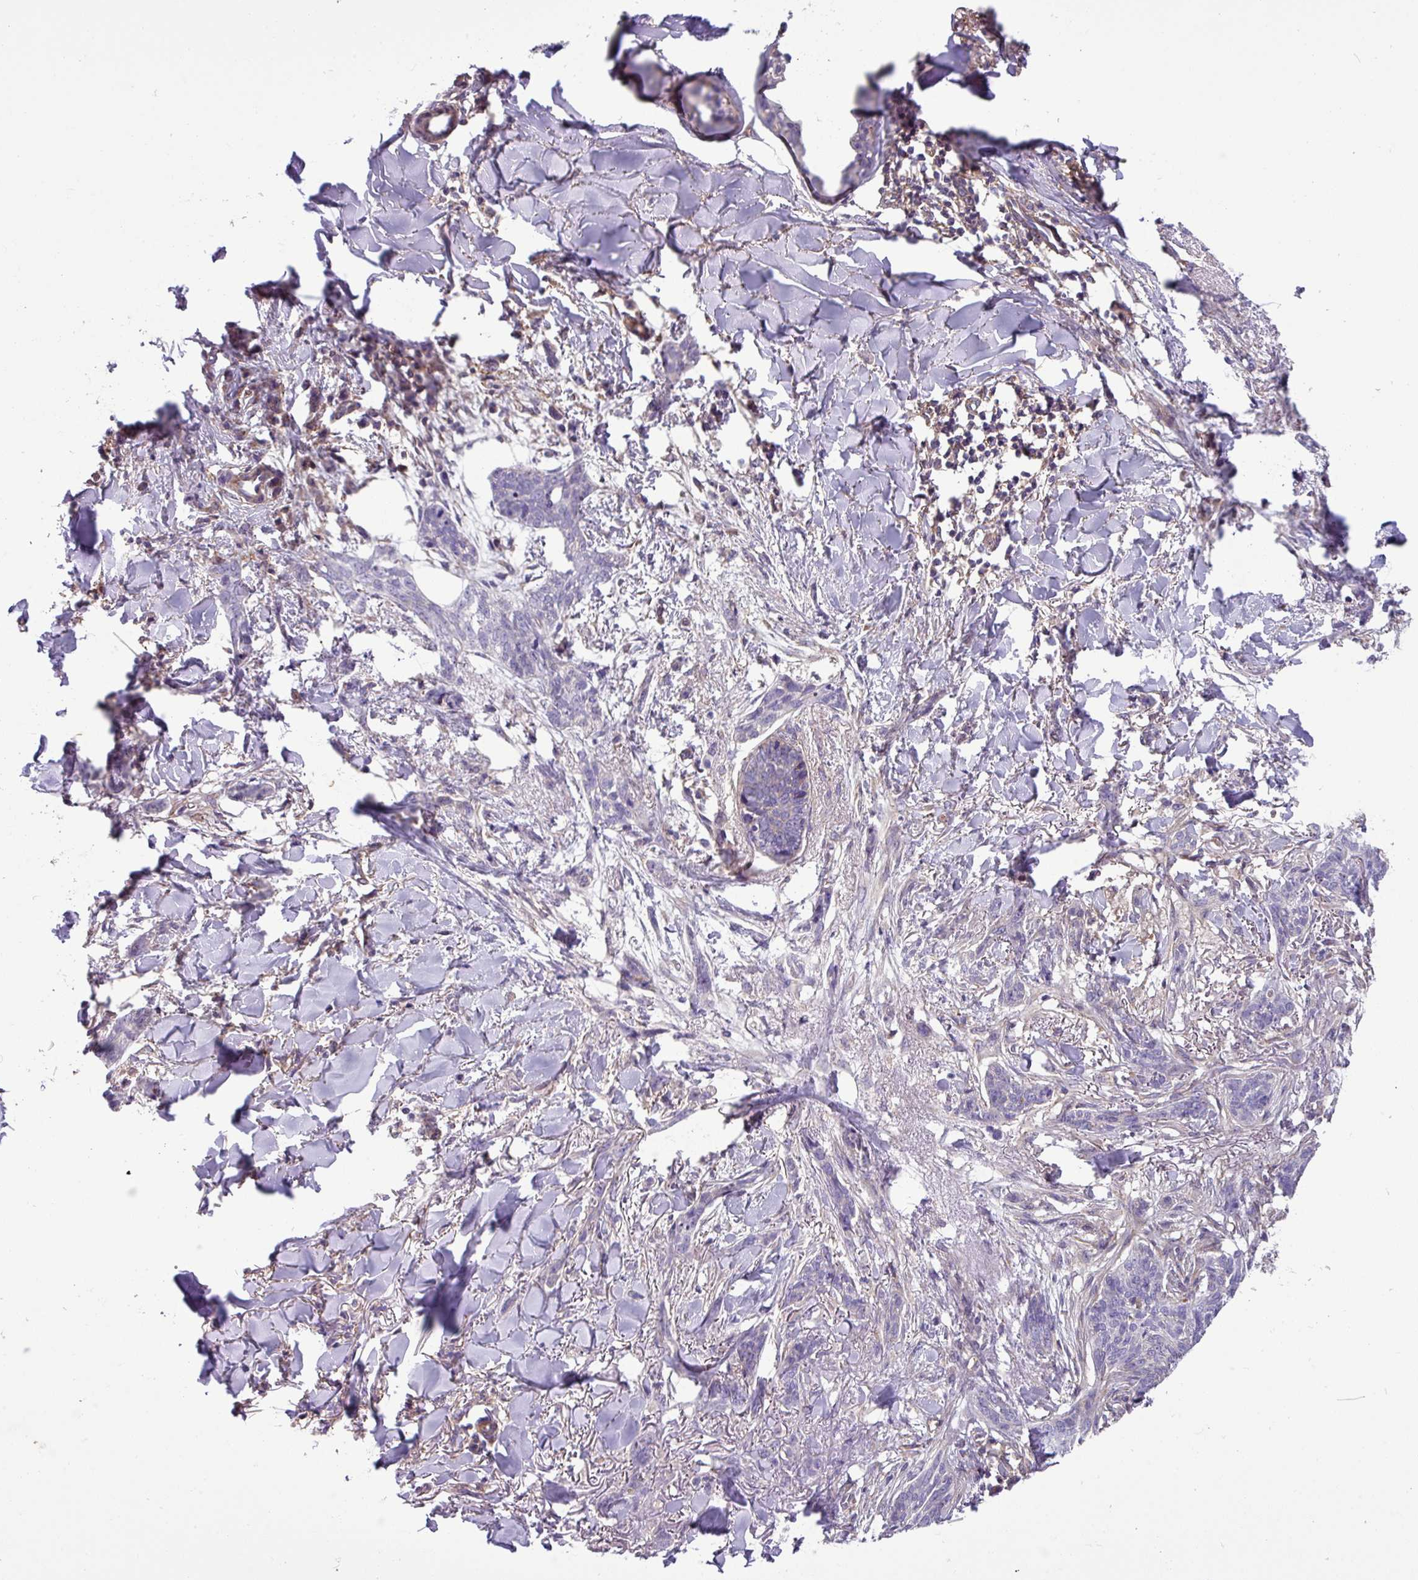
{"staining": {"intensity": "negative", "quantity": "none", "location": "none"}, "tissue": "skin cancer", "cell_type": "Tumor cells", "image_type": "cancer", "snomed": [{"axis": "morphology", "description": "Basal cell carcinoma"}, {"axis": "topography", "description": "Skin"}], "caption": "Immunohistochemistry photomicrograph of human skin basal cell carcinoma stained for a protein (brown), which displays no staining in tumor cells. (Stains: DAB immunohistochemistry with hematoxylin counter stain, Microscopy: brightfield microscopy at high magnification).", "gene": "SLC23A2", "patient": {"sex": "male", "age": 52}}